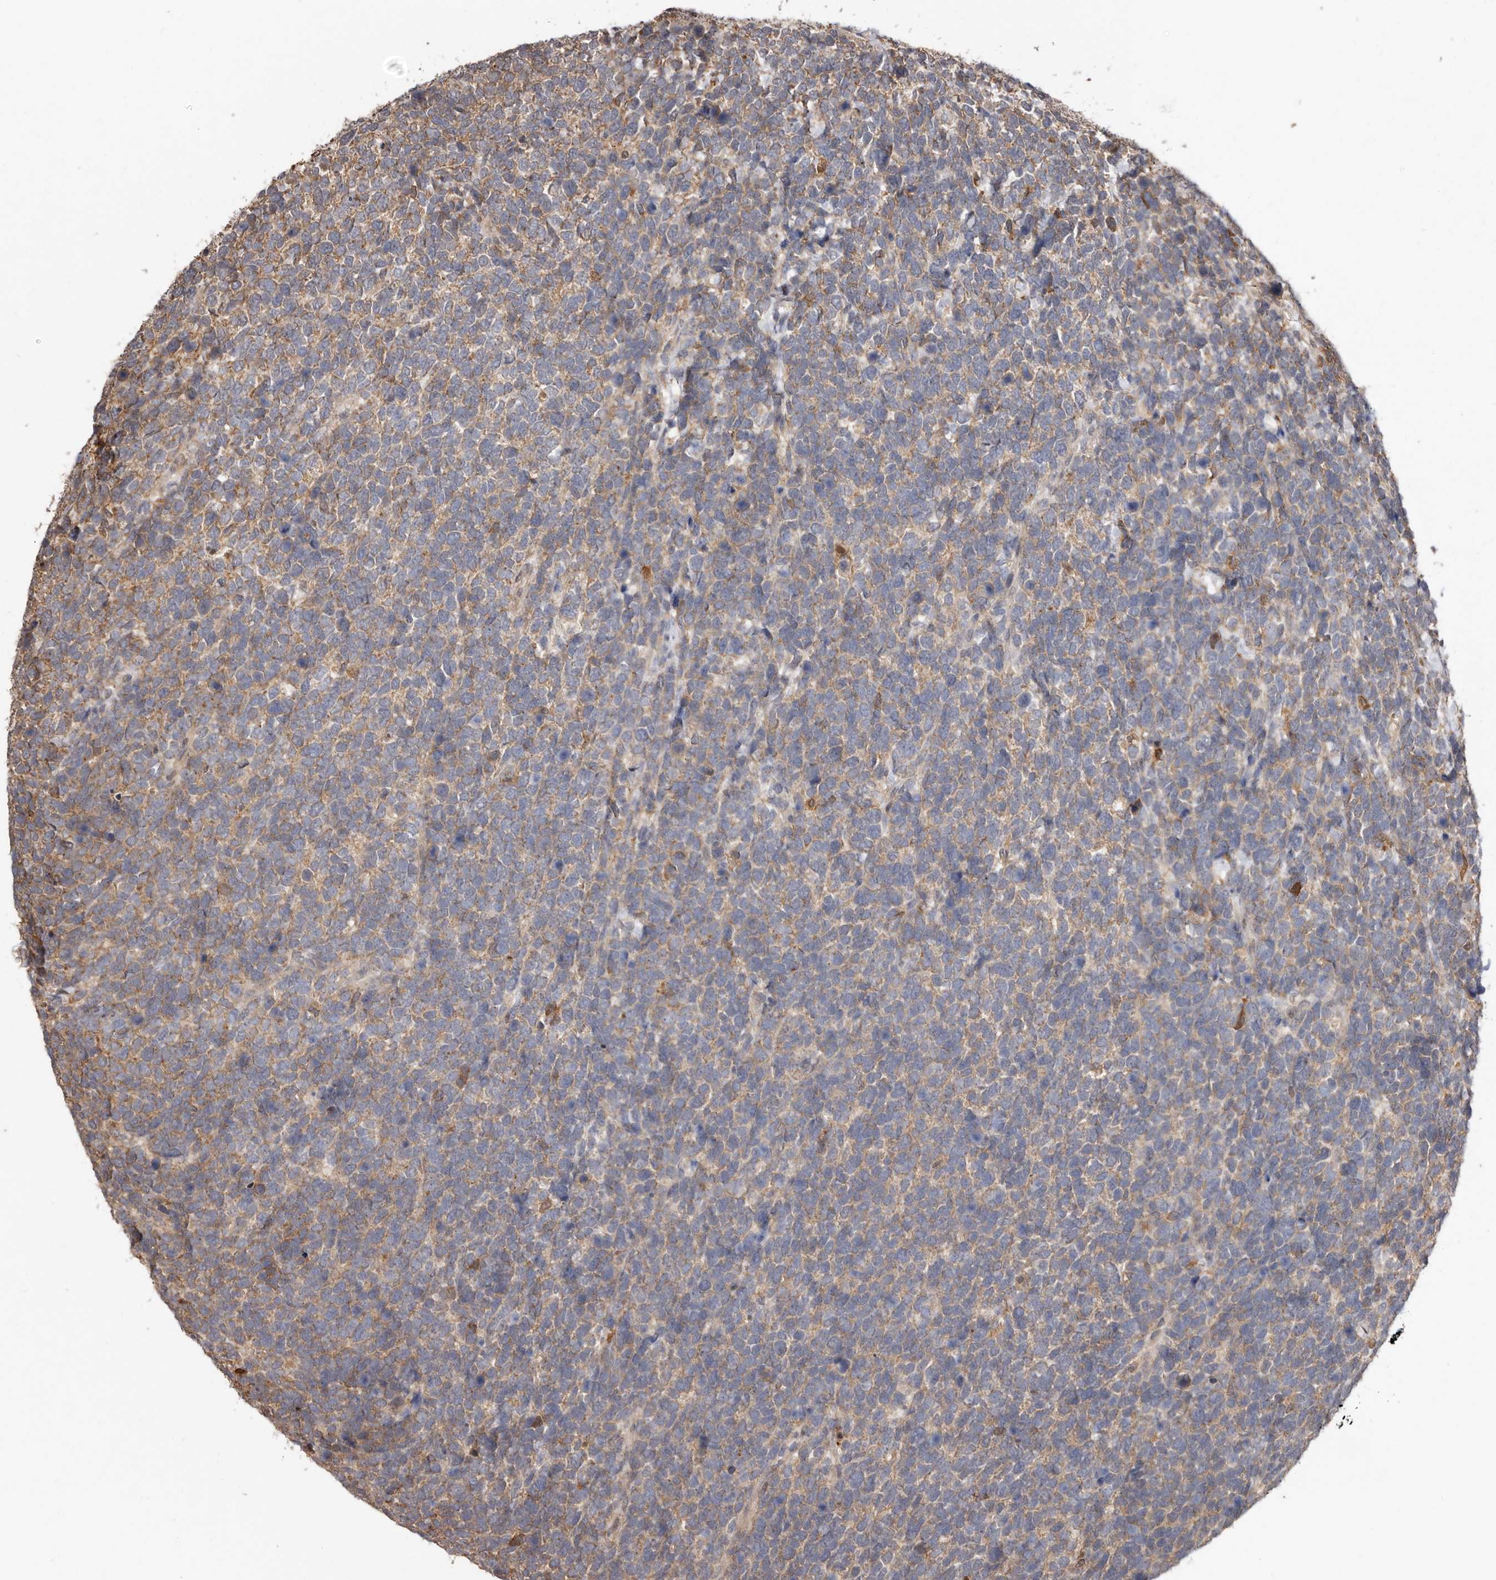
{"staining": {"intensity": "moderate", "quantity": "25%-75%", "location": "cytoplasmic/membranous"}, "tissue": "urothelial cancer", "cell_type": "Tumor cells", "image_type": "cancer", "snomed": [{"axis": "morphology", "description": "Urothelial carcinoma, High grade"}, {"axis": "topography", "description": "Urinary bladder"}], "caption": "Tumor cells exhibit medium levels of moderate cytoplasmic/membranous positivity in about 25%-75% of cells in urothelial cancer.", "gene": "RSPO2", "patient": {"sex": "female", "age": 80}}